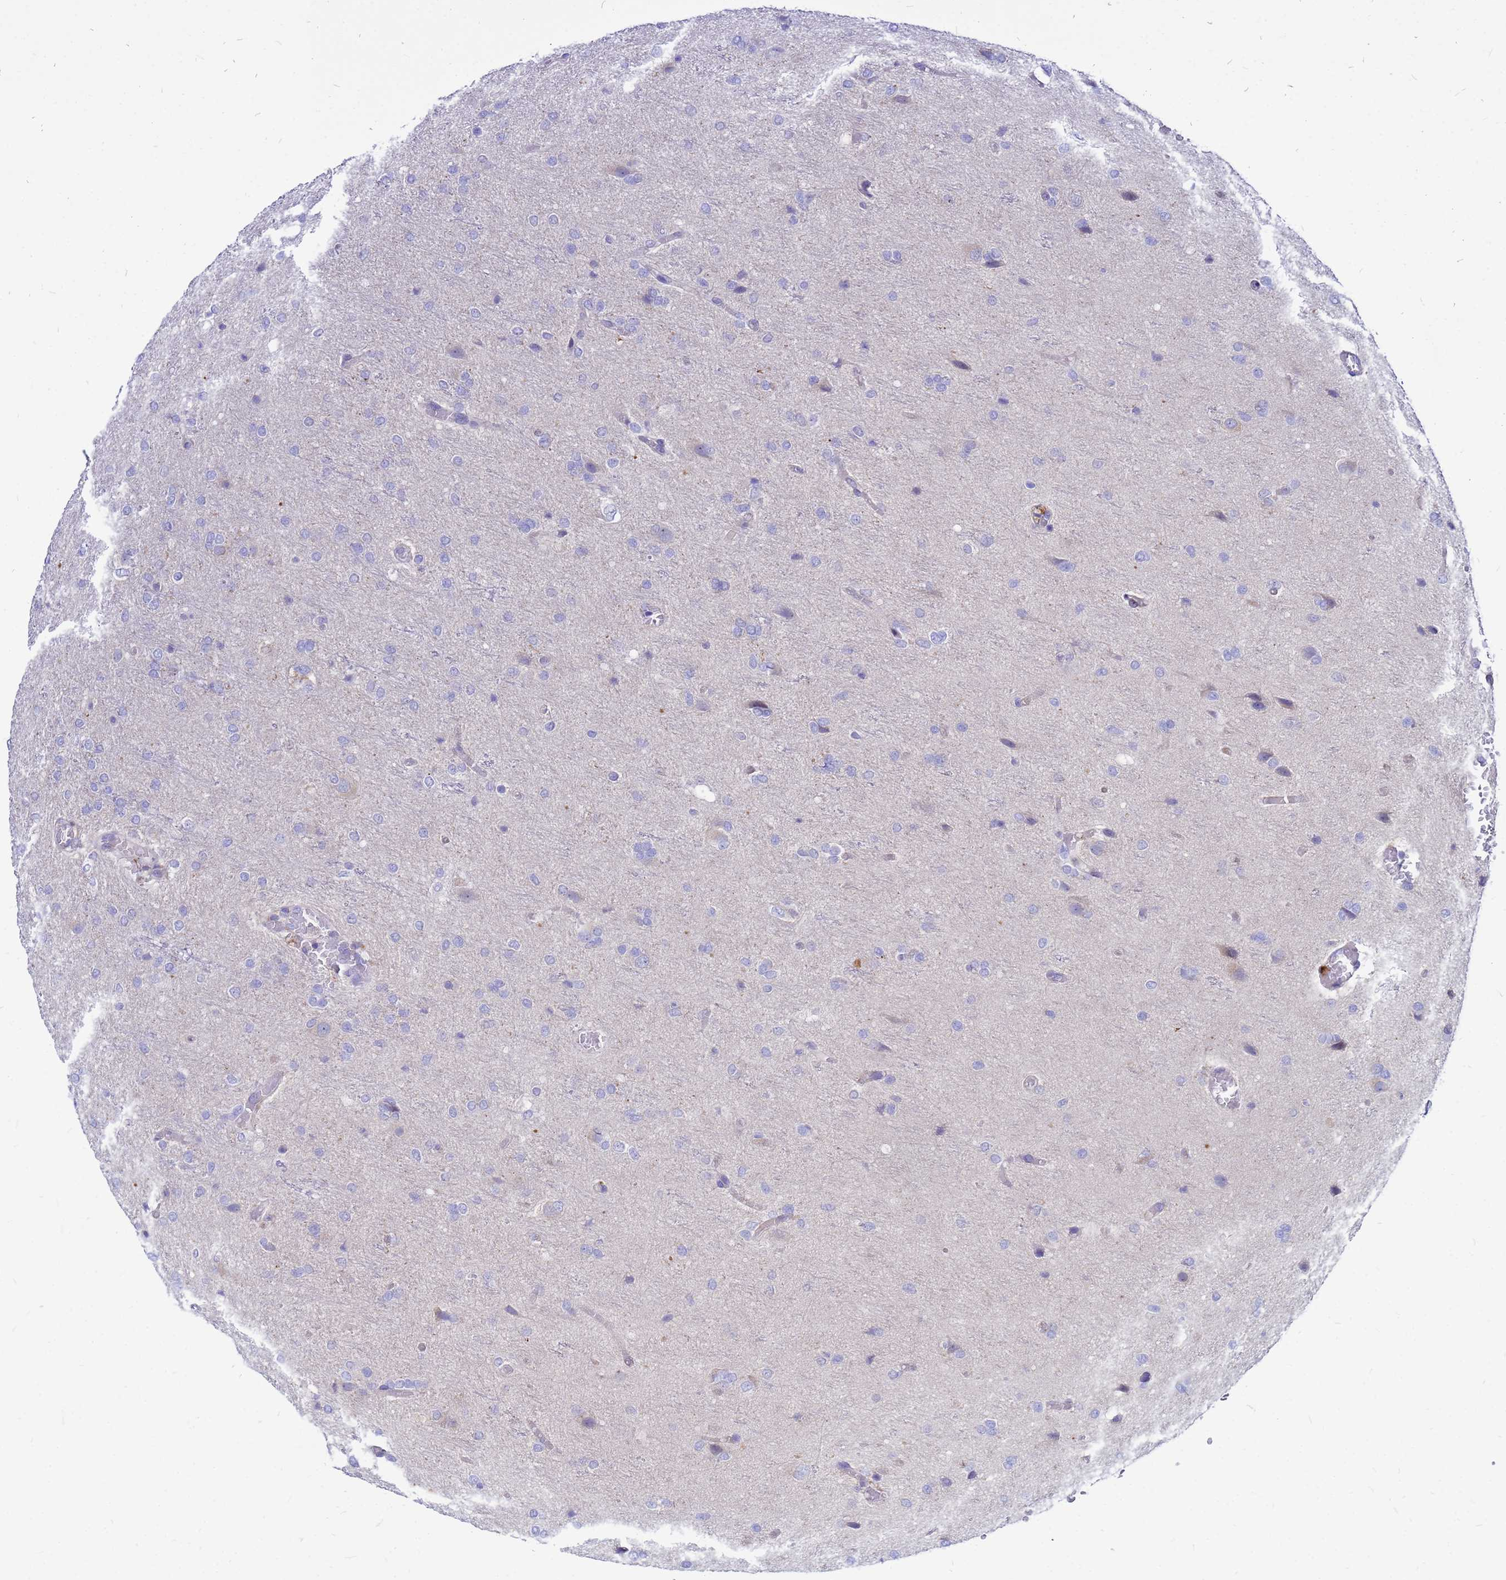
{"staining": {"intensity": "negative", "quantity": "none", "location": "none"}, "tissue": "glioma", "cell_type": "Tumor cells", "image_type": "cancer", "snomed": [{"axis": "morphology", "description": "Glioma, malignant, High grade"}, {"axis": "topography", "description": "Brain"}], "caption": "Tumor cells are negative for brown protein staining in glioma.", "gene": "FHIP1A", "patient": {"sex": "female", "age": 74}}